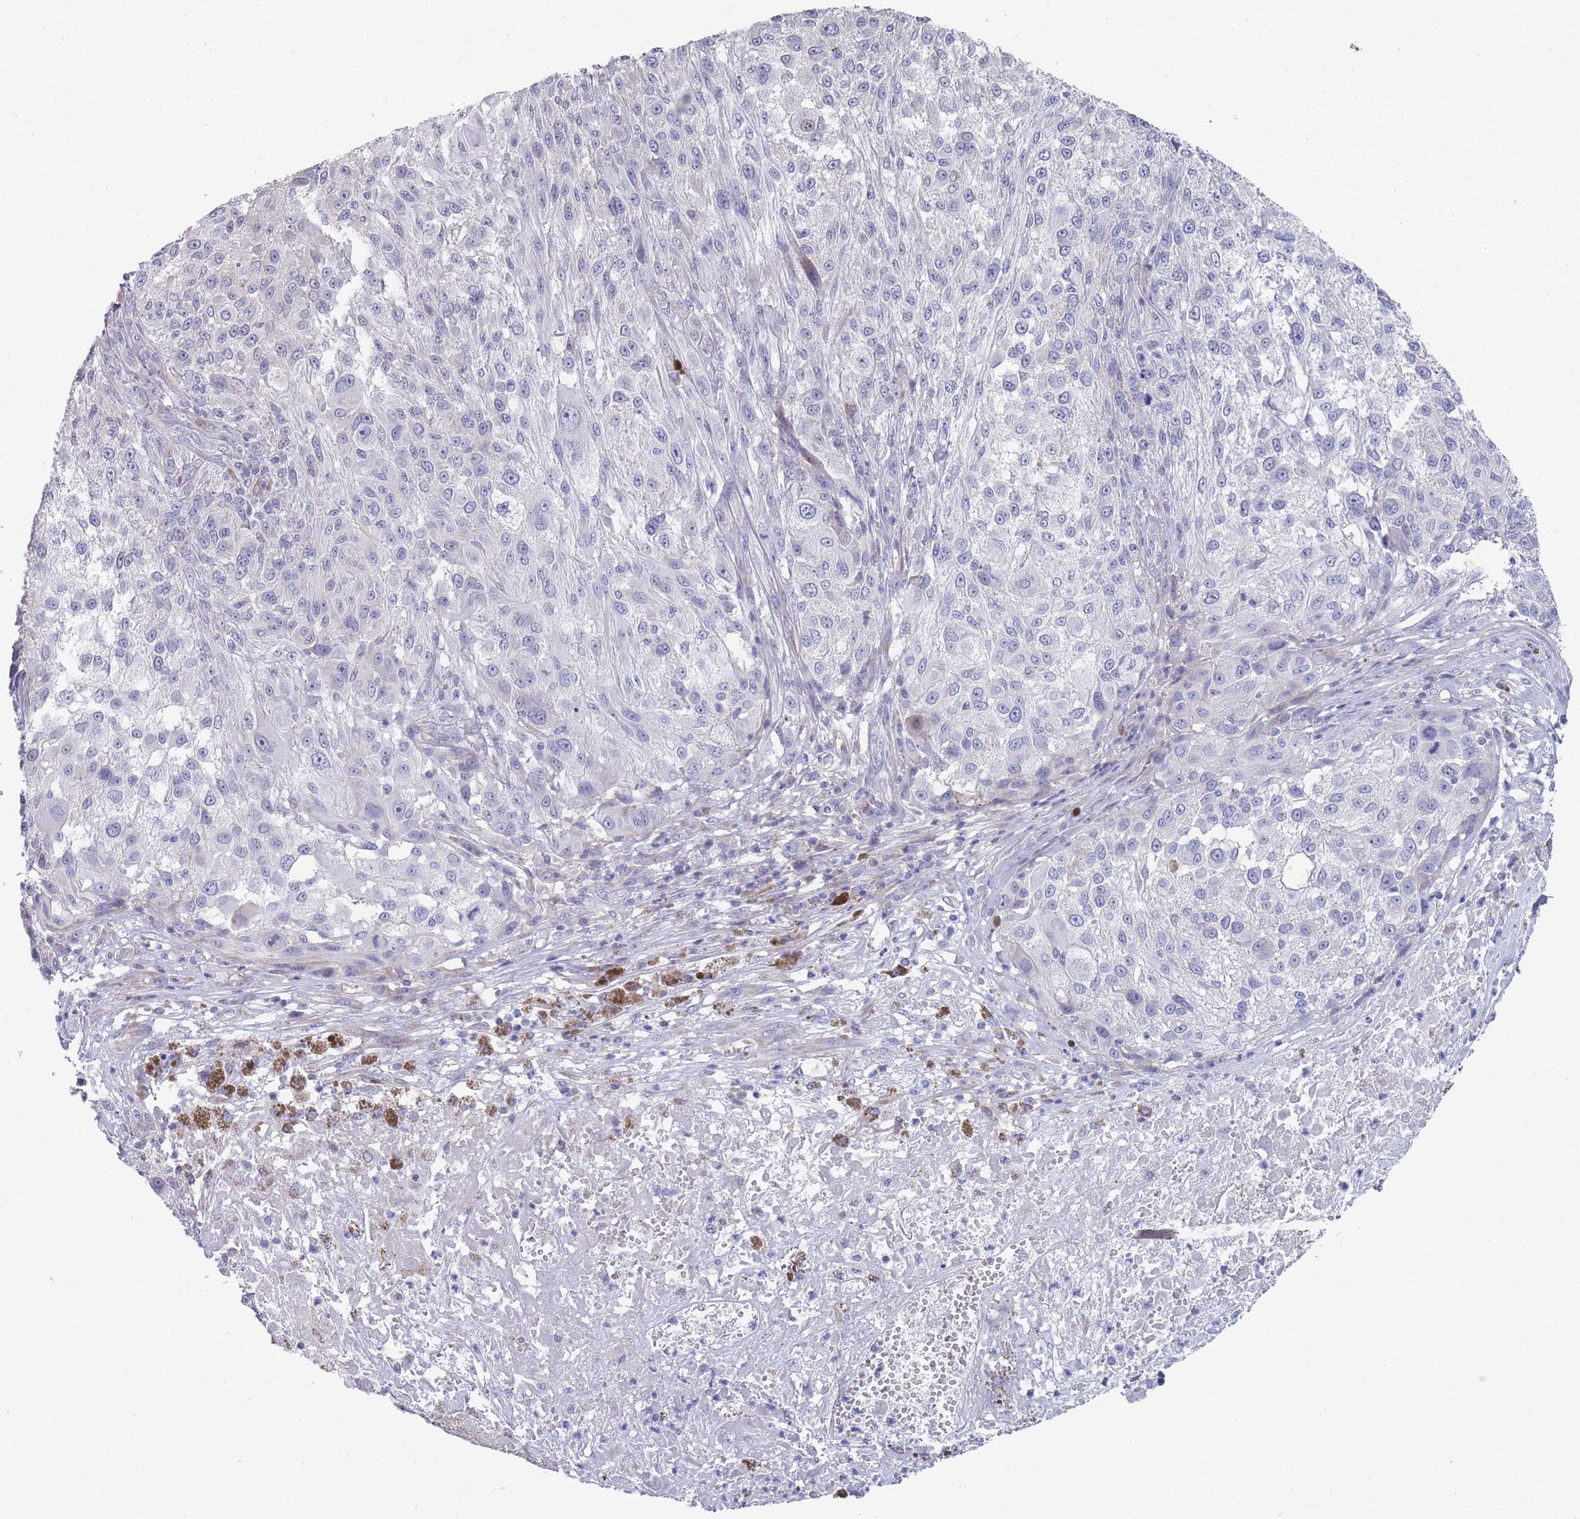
{"staining": {"intensity": "negative", "quantity": "none", "location": "none"}, "tissue": "melanoma", "cell_type": "Tumor cells", "image_type": "cancer", "snomed": [{"axis": "morphology", "description": "Normal morphology"}, {"axis": "morphology", "description": "Malignant melanoma, NOS"}, {"axis": "topography", "description": "Skin"}], "caption": "Tumor cells show no significant protein expression in melanoma.", "gene": "PIGU", "patient": {"sex": "female", "age": 72}}